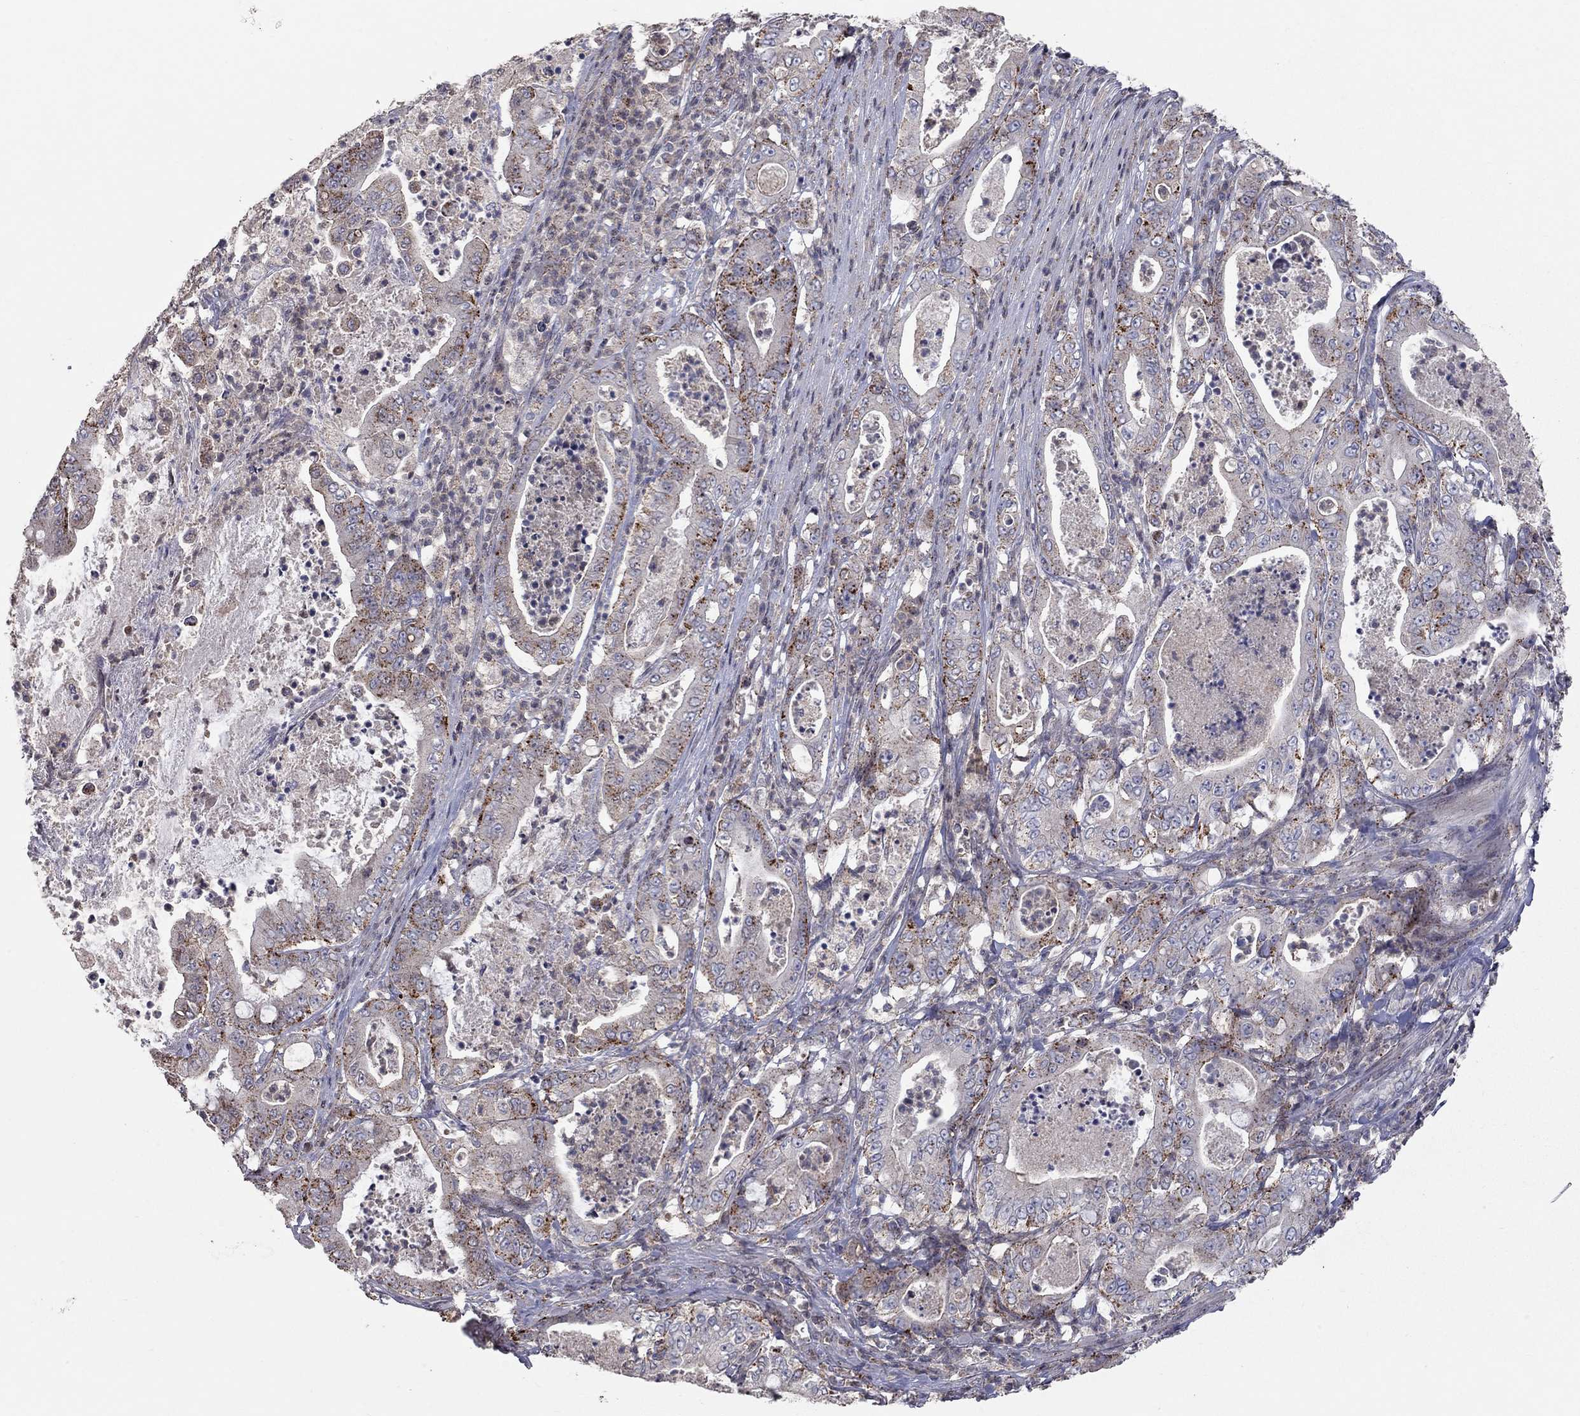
{"staining": {"intensity": "strong", "quantity": "25%-75%", "location": "cytoplasmic/membranous"}, "tissue": "pancreatic cancer", "cell_type": "Tumor cells", "image_type": "cancer", "snomed": [{"axis": "morphology", "description": "Adenocarcinoma, NOS"}, {"axis": "topography", "description": "Pancreas"}], "caption": "Immunohistochemical staining of pancreatic cancer (adenocarcinoma) reveals high levels of strong cytoplasmic/membranous protein staining in approximately 25%-75% of tumor cells. (brown staining indicates protein expression, while blue staining denotes nuclei).", "gene": "ERN2", "patient": {"sex": "male", "age": 71}}